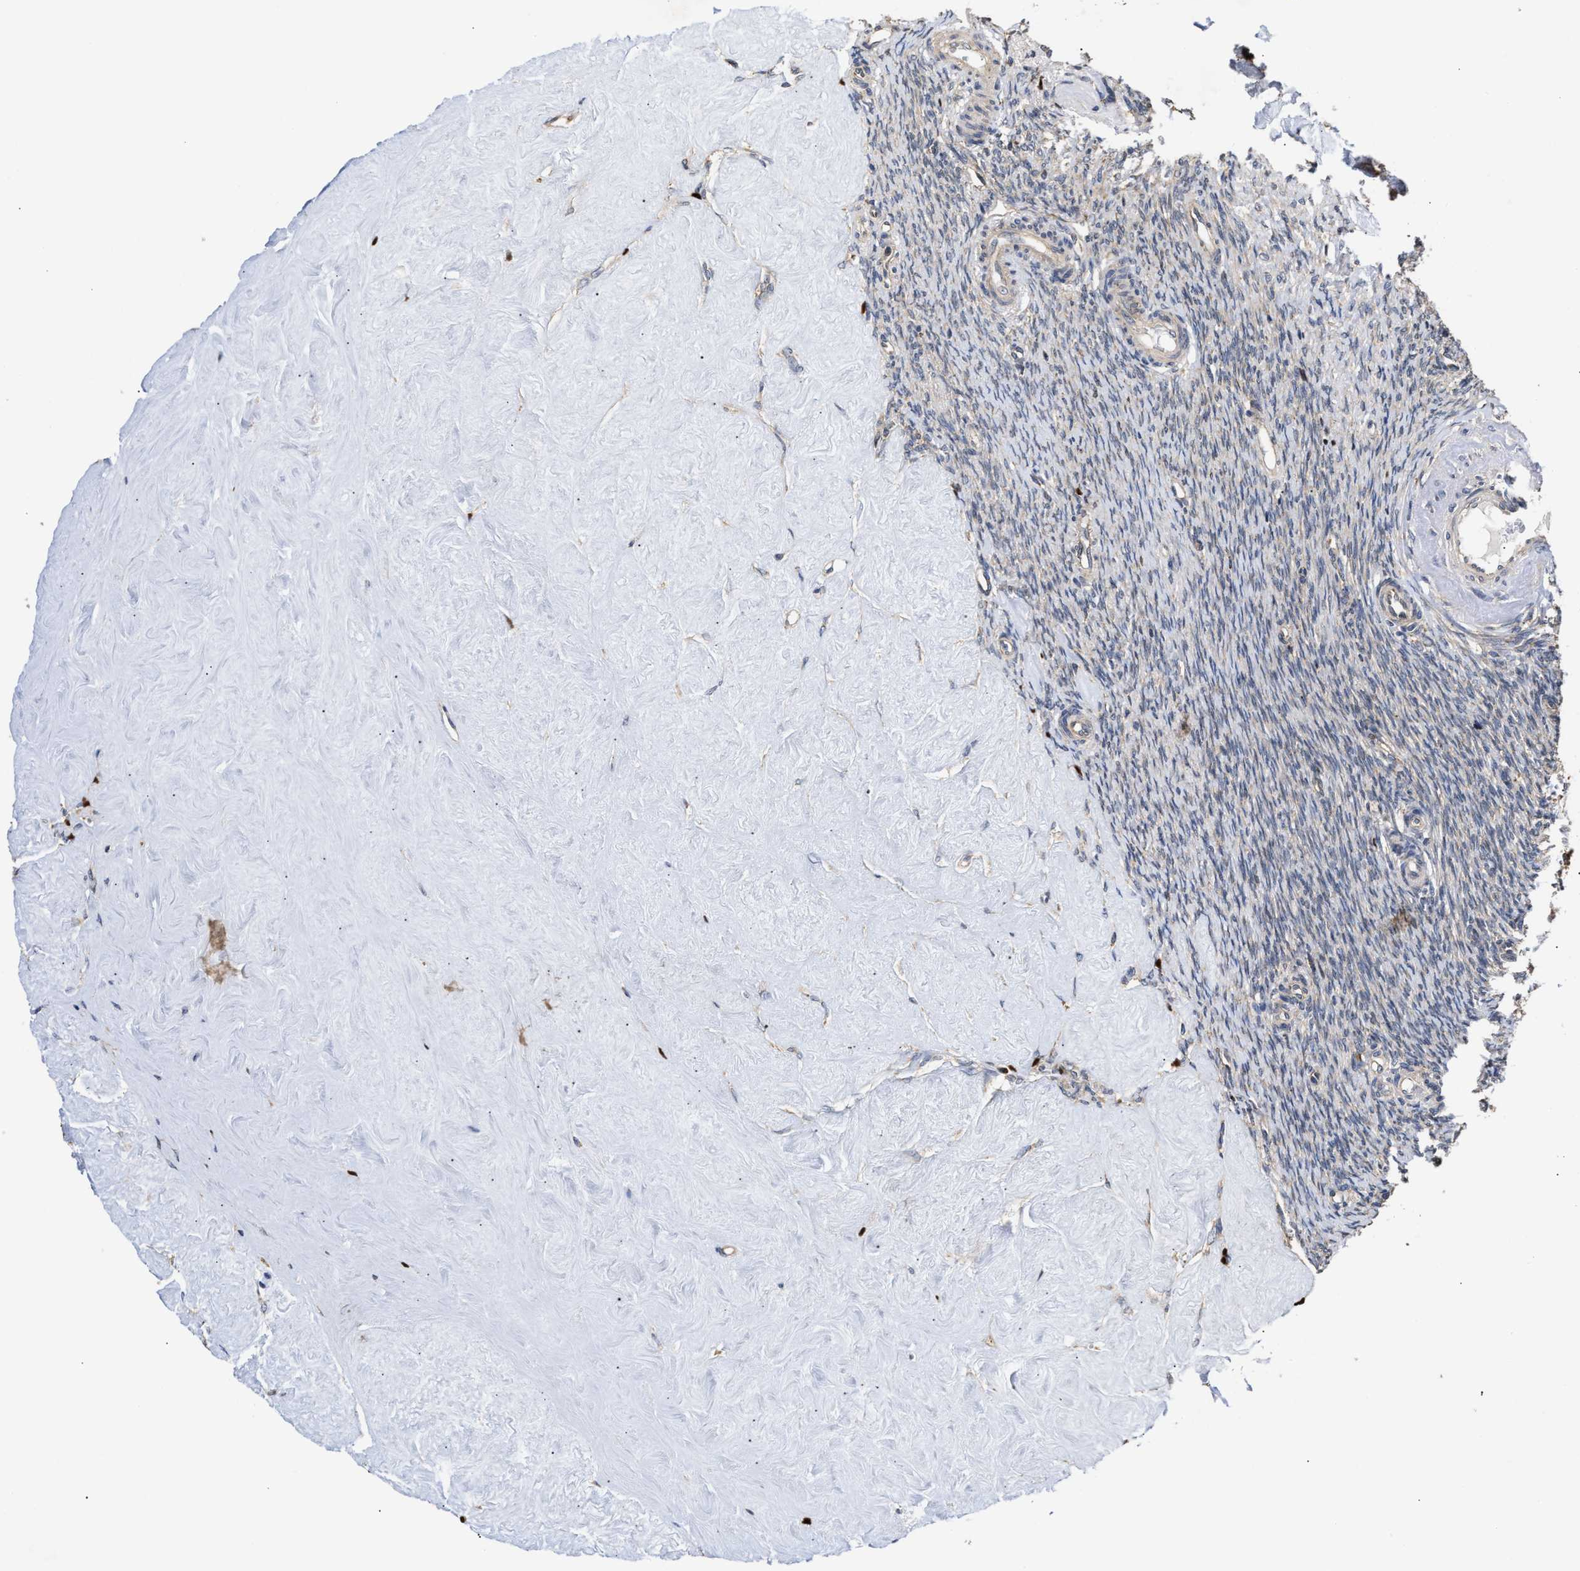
{"staining": {"intensity": "strong", "quantity": ">75%", "location": "cytoplasmic/membranous,nuclear"}, "tissue": "ovary", "cell_type": "Follicle cells", "image_type": "normal", "snomed": [{"axis": "morphology", "description": "Normal tissue, NOS"}, {"axis": "topography", "description": "Ovary"}], "caption": "Immunohistochemistry (IHC) photomicrograph of unremarkable ovary stained for a protein (brown), which reveals high levels of strong cytoplasmic/membranous,nuclear expression in about >75% of follicle cells.", "gene": "GOSR1", "patient": {"sex": "female", "age": 41}}